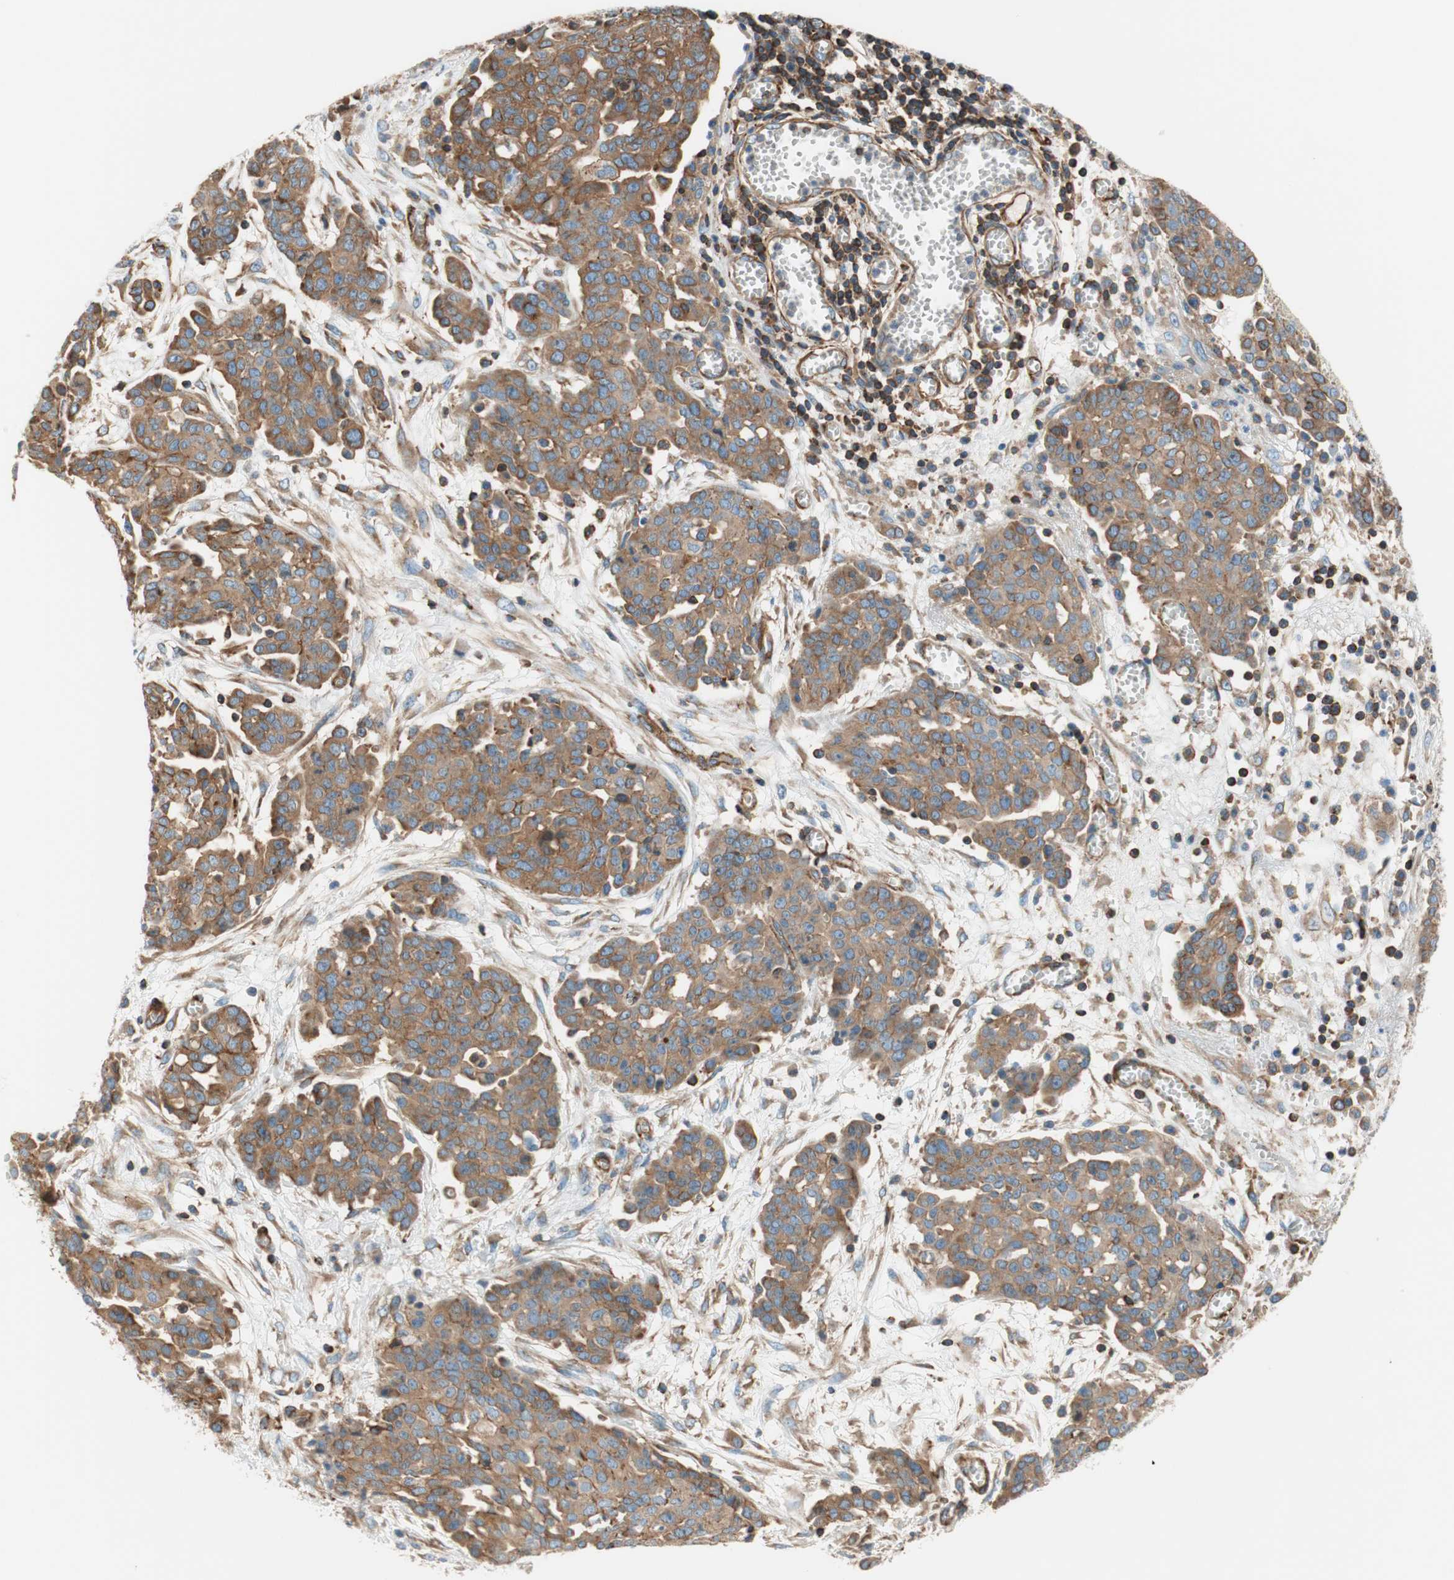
{"staining": {"intensity": "moderate", "quantity": ">75%", "location": "cytoplasmic/membranous"}, "tissue": "ovarian cancer", "cell_type": "Tumor cells", "image_type": "cancer", "snomed": [{"axis": "morphology", "description": "Cystadenocarcinoma, serous, NOS"}, {"axis": "topography", "description": "Soft tissue"}, {"axis": "topography", "description": "Ovary"}], "caption": "Immunohistochemistry (IHC) histopathology image of human ovarian cancer (serous cystadenocarcinoma) stained for a protein (brown), which reveals medium levels of moderate cytoplasmic/membranous expression in approximately >75% of tumor cells.", "gene": "VPS26A", "patient": {"sex": "female", "age": 57}}